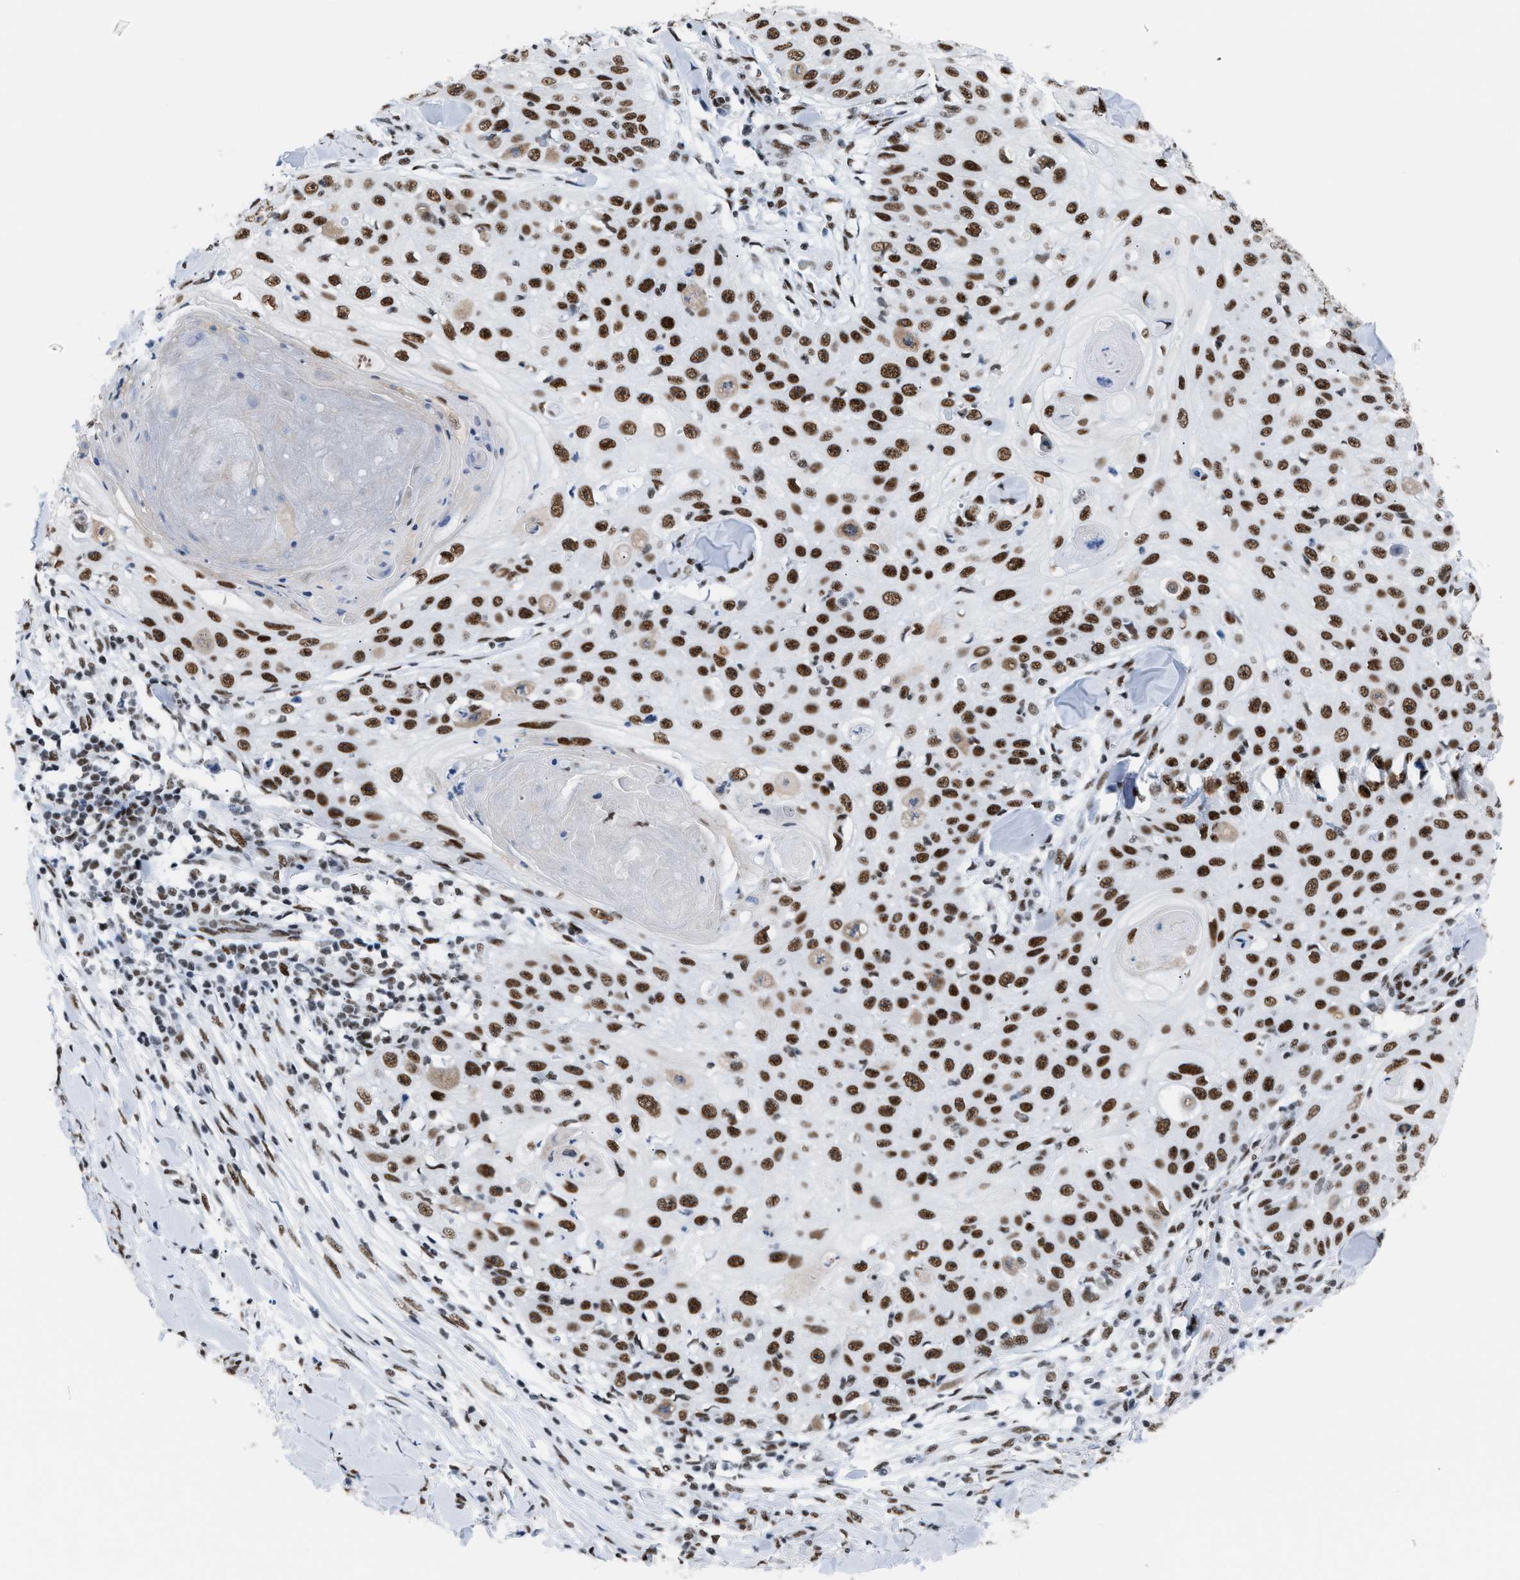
{"staining": {"intensity": "strong", "quantity": ">75%", "location": "nuclear"}, "tissue": "skin cancer", "cell_type": "Tumor cells", "image_type": "cancer", "snomed": [{"axis": "morphology", "description": "Squamous cell carcinoma, NOS"}, {"axis": "topography", "description": "Skin"}], "caption": "Strong nuclear staining is seen in about >75% of tumor cells in skin squamous cell carcinoma.", "gene": "CCAR2", "patient": {"sex": "male", "age": 86}}